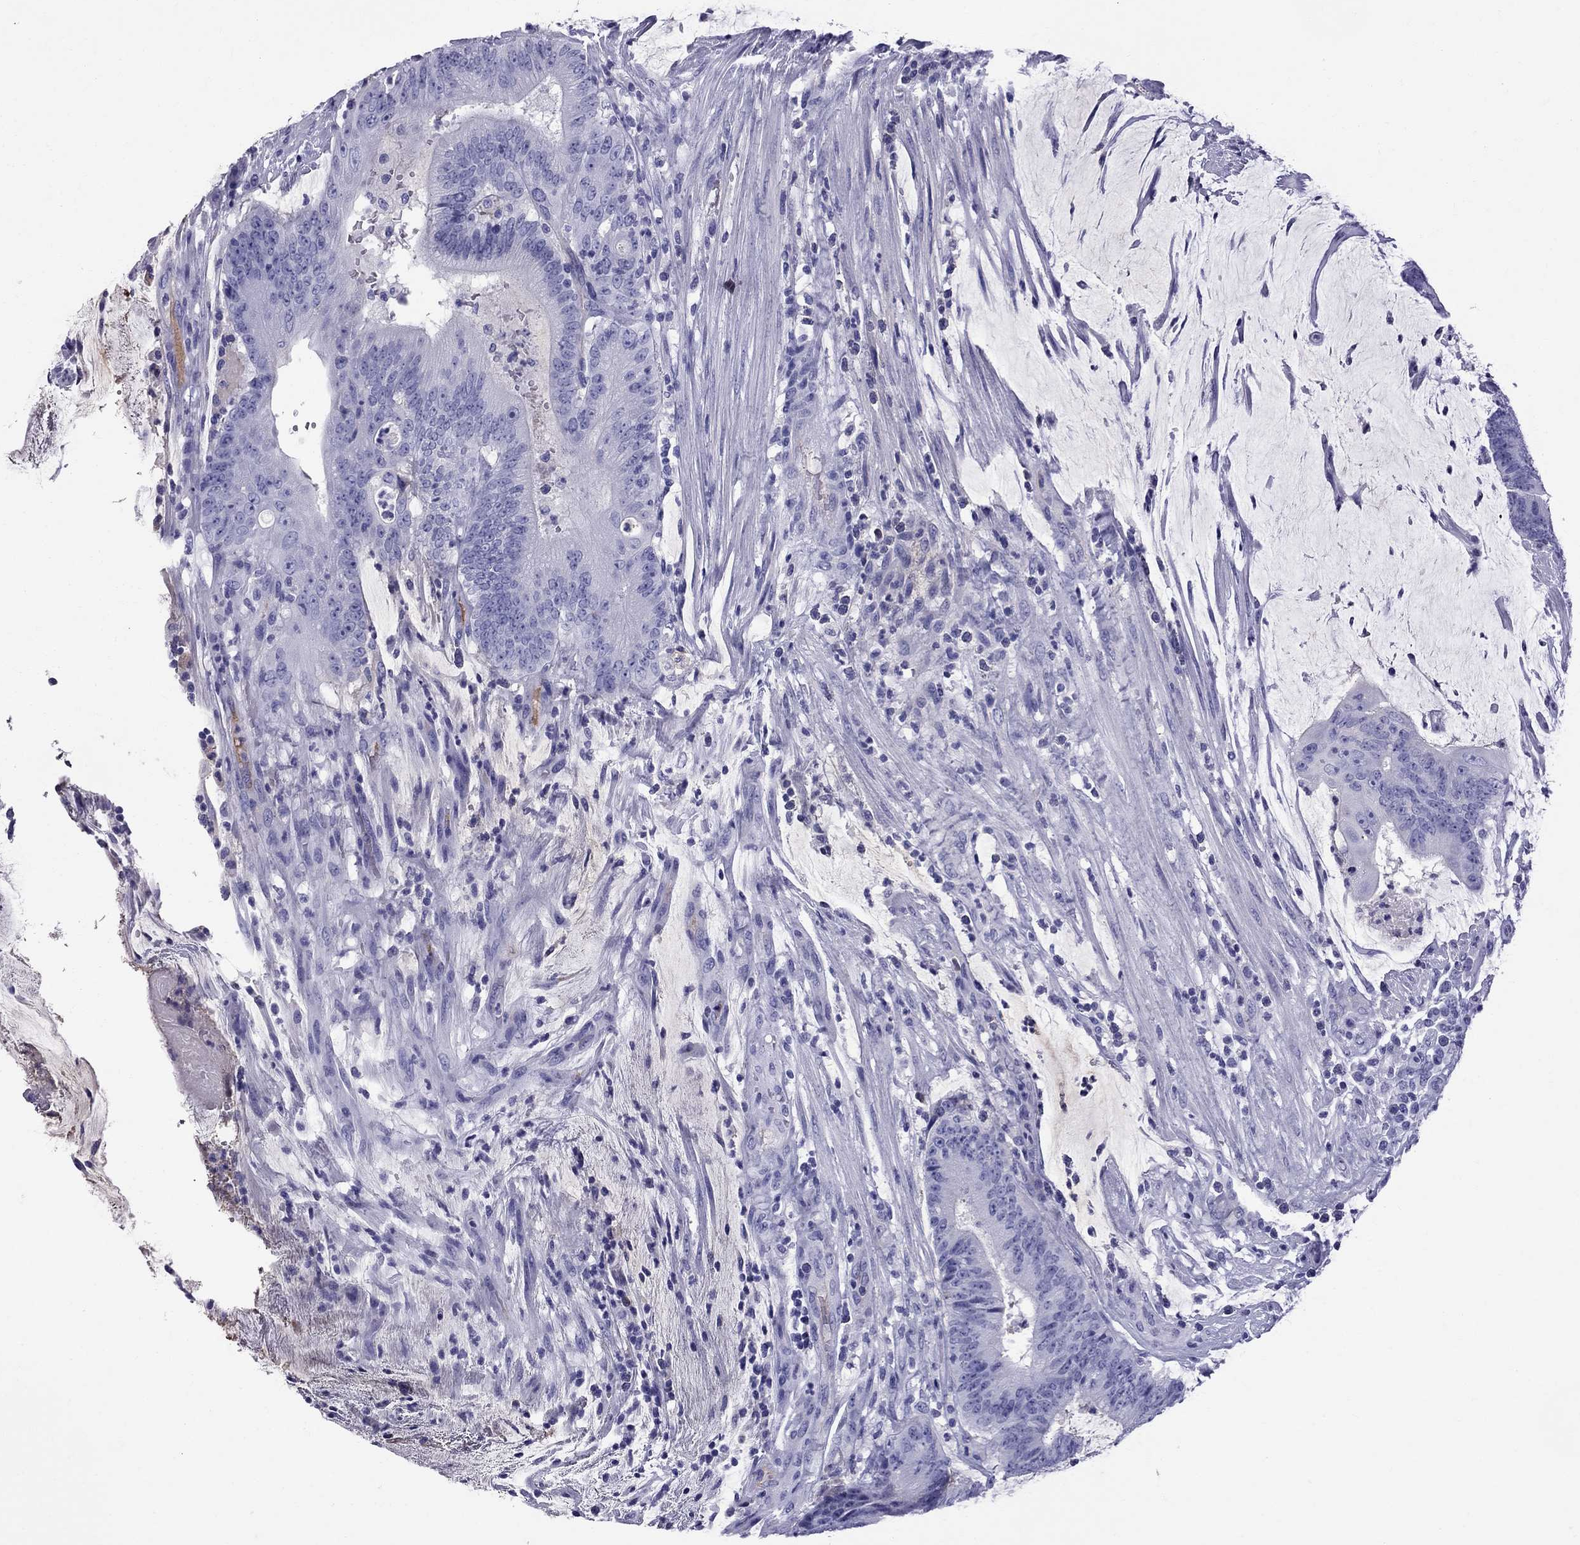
{"staining": {"intensity": "negative", "quantity": "none", "location": "none"}, "tissue": "colorectal cancer", "cell_type": "Tumor cells", "image_type": "cancer", "snomed": [{"axis": "morphology", "description": "Adenocarcinoma, NOS"}, {"axis": "topography", "description": "Colon"}], "caption": "The image displays no staining of tumor cells in colorectal cancer.", "gene": "SCART1", "patient": {"sex": "female", "age": 43}}